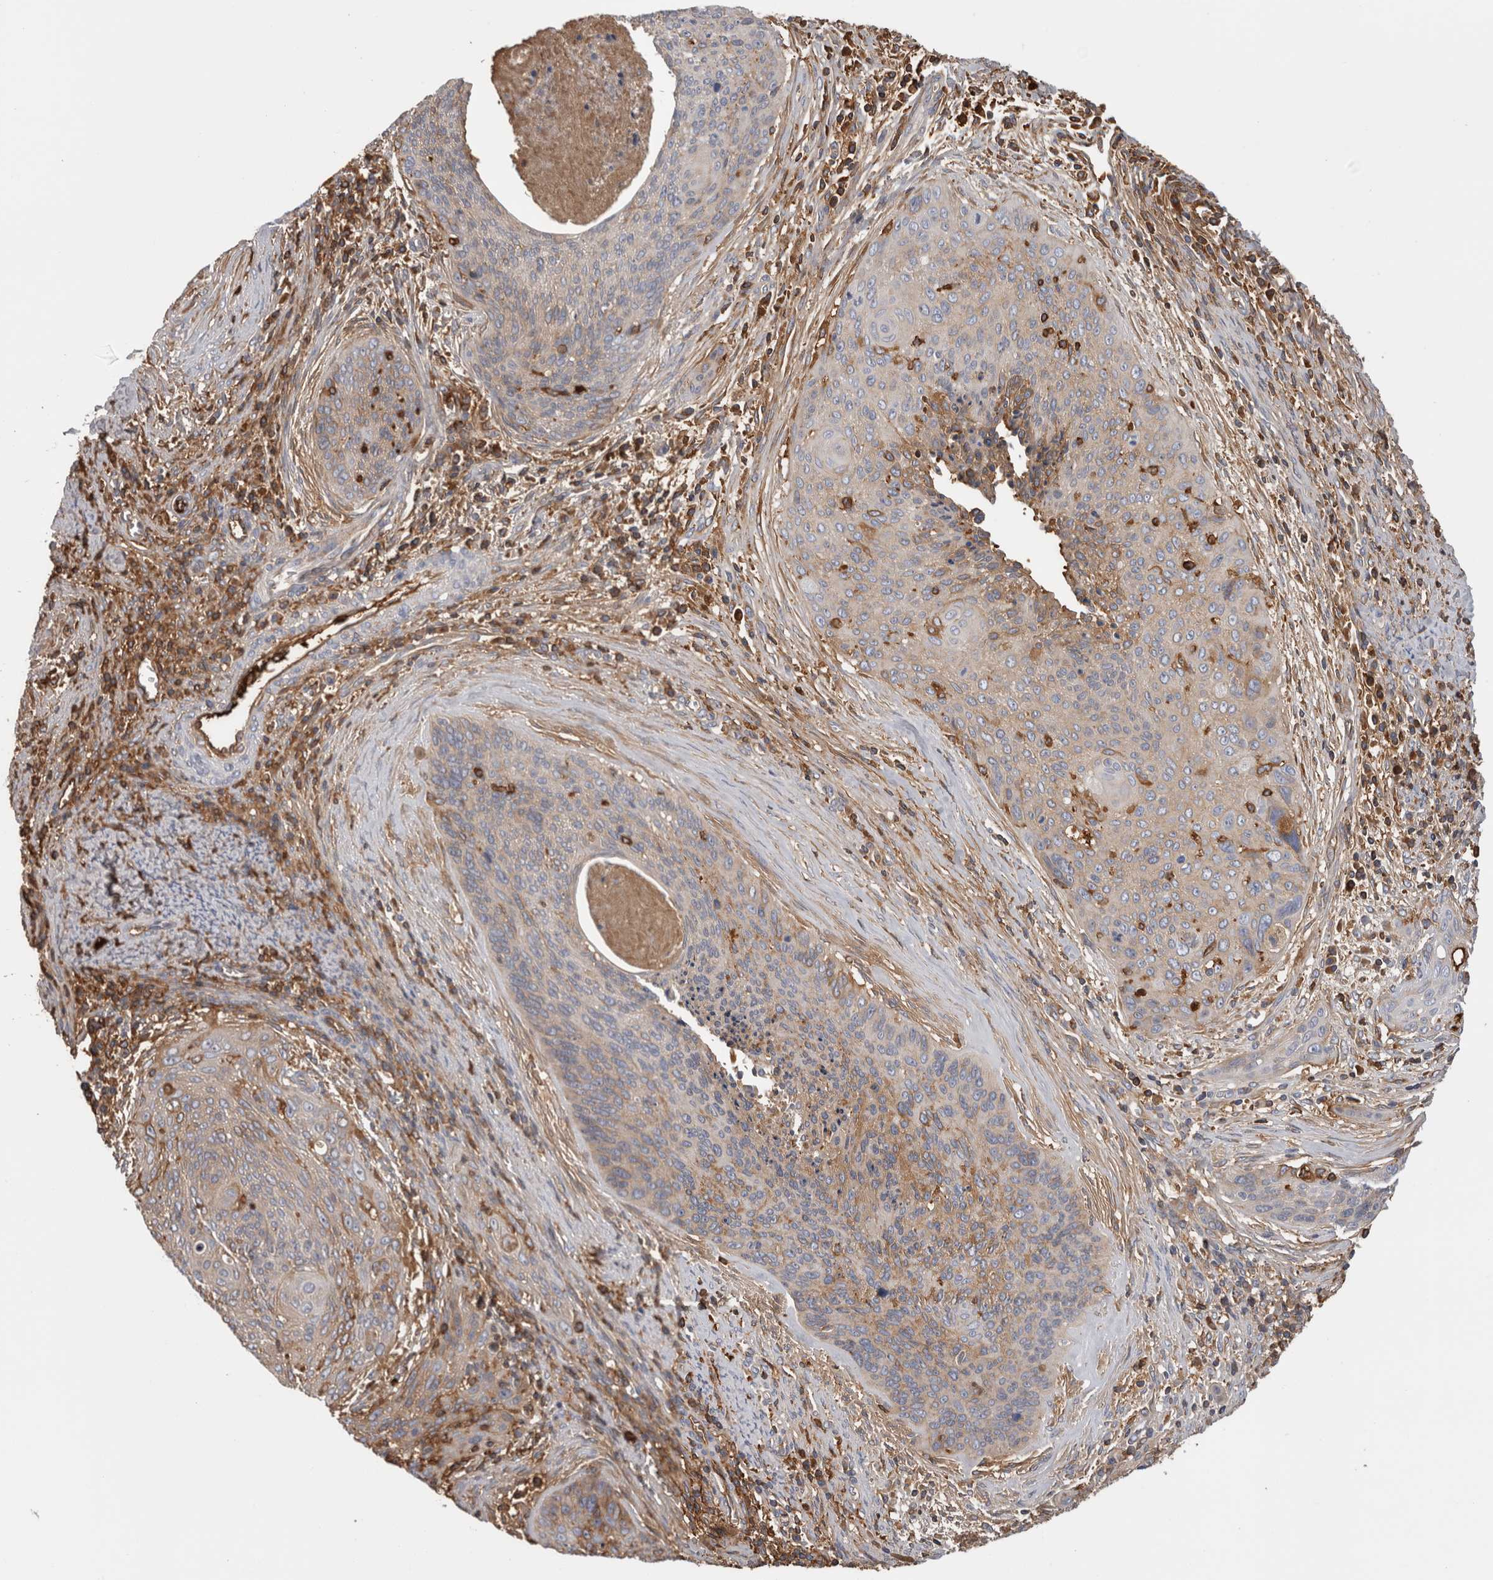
{"staining": {"intensity": "weak", "quantity": "25%-75%", "location": "cytoplasmic/membranous"}, "tissue": "cervical cancer", "cell_type": "Tumor cells", "image_type": "cancer", "snomed": [{"axis": "morphology", "description": "Squamous cell carcinoma, NOS"}, {"axis": "topography", "description": "Cervix"}], "caption": "Human squamous cell carcinoma (cervical) stained with a brown dye reveals weak cytoplasmic/membranous positive positivity in approximately 25%-75% of tumor cells.", "gene": "TBCE", "patient": {"sex": "female", "age": 55}}